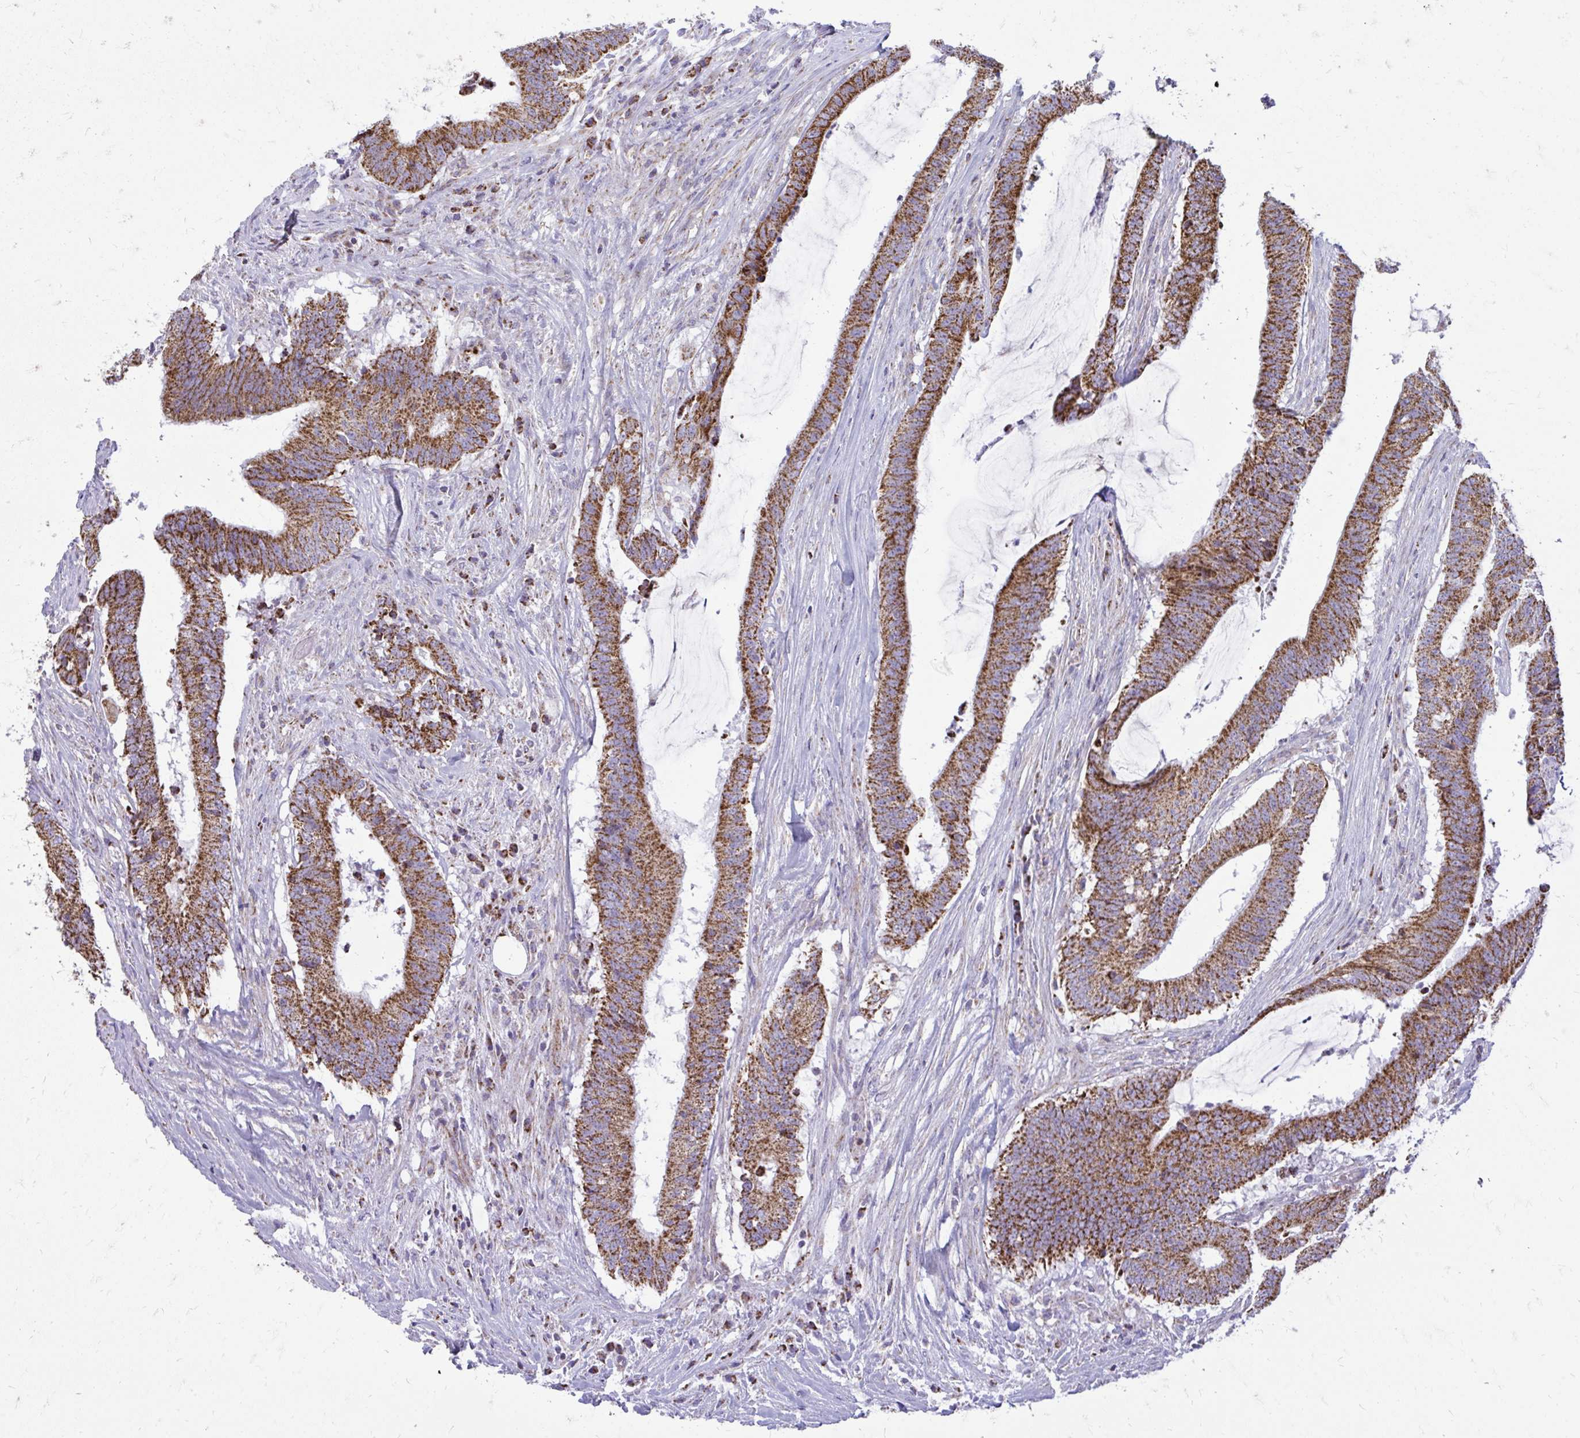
{"staining": {"intensity": "strong", "quantity": ">75%", "location": "cytoplasmic/membranous"}, "tissue": "colorectal cancer", "cell_type": "Tumor cells", "image_type": "cancer", "snomed": [{"axis": "morphology", "description": "Adenocarcinoma, NOS"}, {"axis": "topography", "description": "Colon"}], "caption": "IHC (DAB) staining of human colorectal cancer exhibits strong cytoplasmic/membranous protein positivity in approximately >75% of tumor cells.", "gene": "IFIT1", "patient": {"sex": "female", "age": 43}}